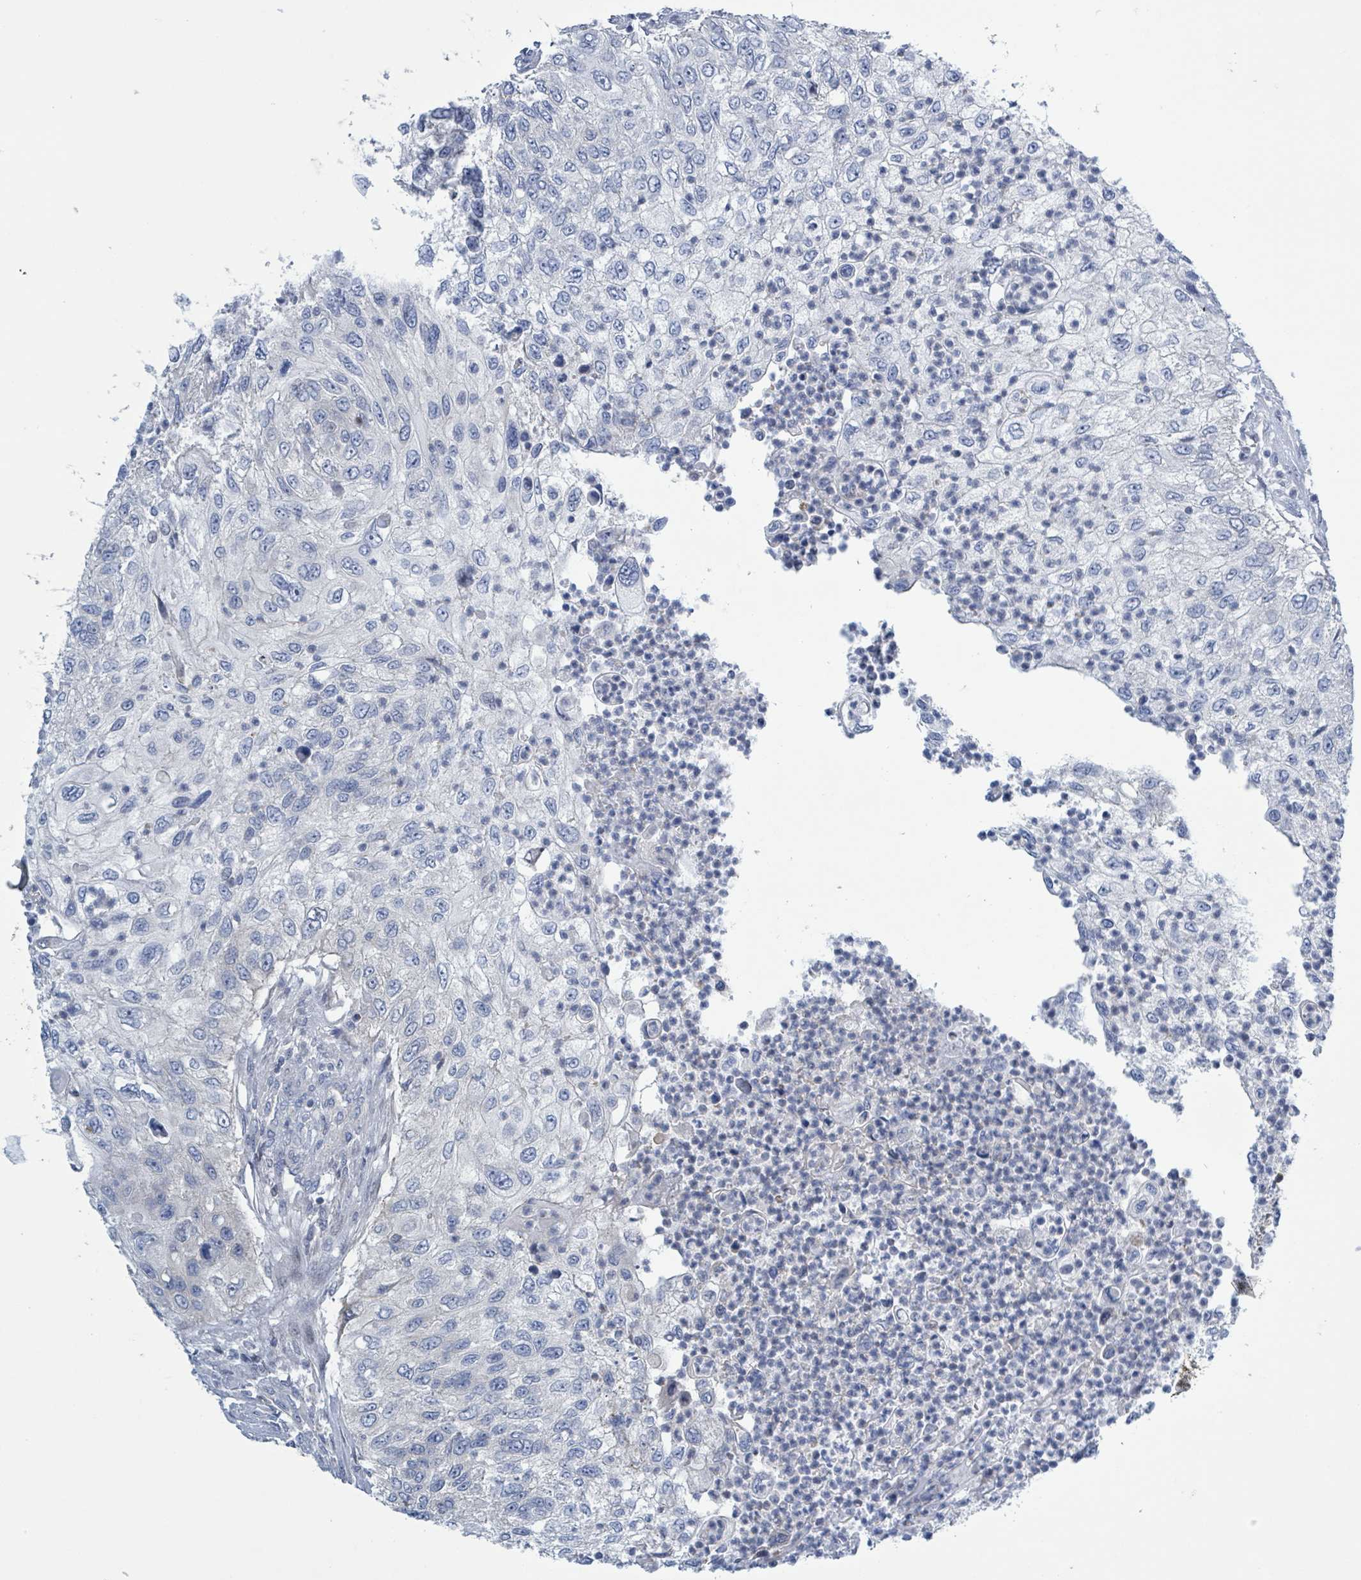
{"staining": {"intensity": "negative", "quantity": "none", "location": "none"}, "tissue": "urothelial cancer", "cell_type": "Tumor cells", "image_type": "cancer", "snomed": [{"axis": "morphology", "description": "Urothelial carcinoma, High grade"}, {"axis": "topography", "description": "Urinary bladder"}], "caption": "Immunohistochemistry (IHC) image of neoplastic tissue: human urothelial carcinoma (high-grade) stained with DAB (3,3'-diaminobenzidine) demonstrates no significant protein positivity in tumor cells.", "gene": "DGKZ", "patient": {"sex": "female", "age": 60}}